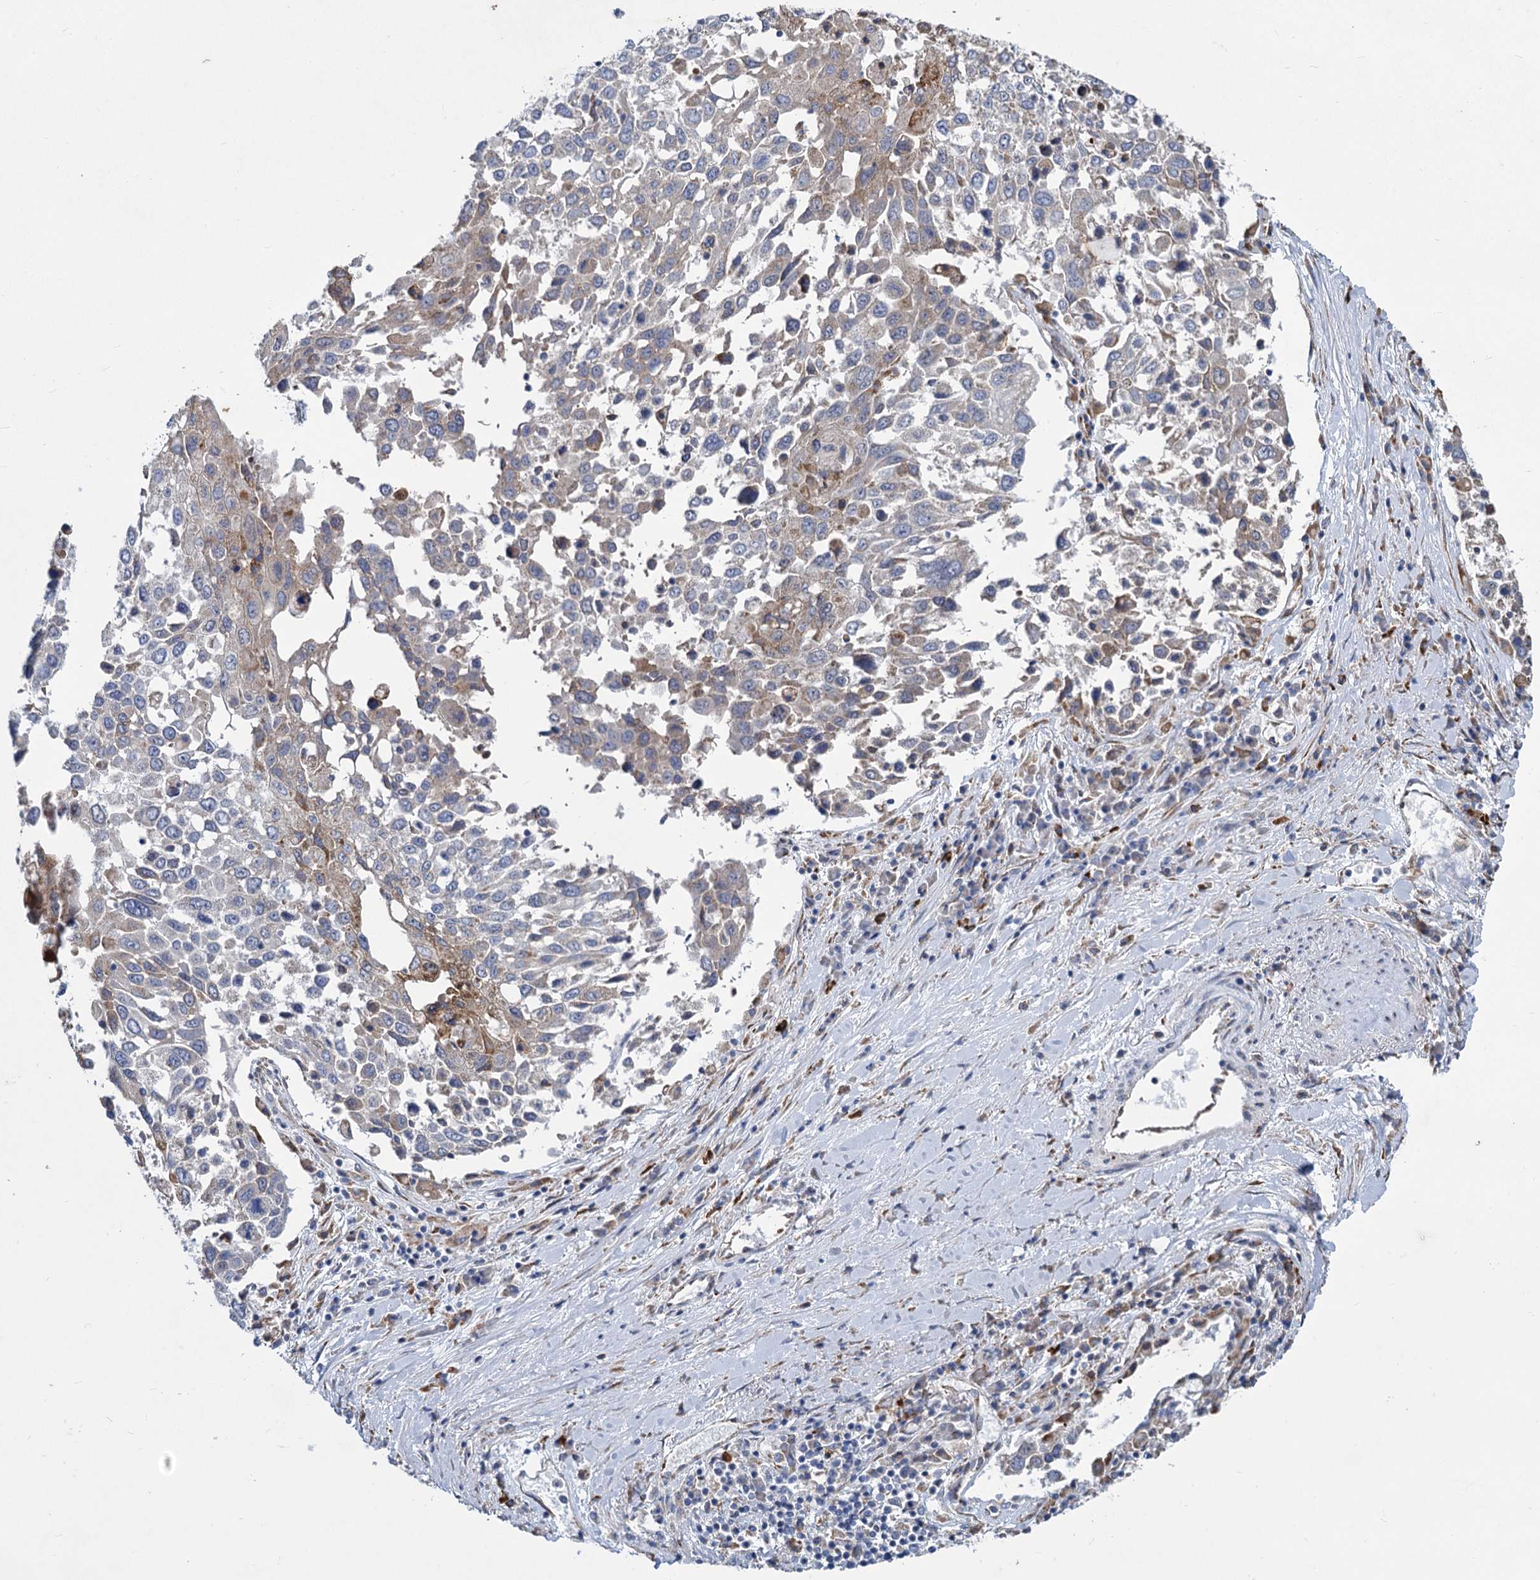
{"staining": {"intensity": "weak", "quantity": "<25%", "location": "cytoplasmic/membranous"}, "tissue": "lung cancer", "cell_type": "Tumor cells", "image_type": "cancer", "snomed": [{"axis": "morphology", "description": "Squamous cell carcinoma, NOS"}, {"axis": "topography", "description": "Lung"}], "caption": "Tumor cells show no significant protein positivity in lung squamous cell carcinoma.", "gene": "PRSS35", "patient": {"sex": "male", "age": 65}}